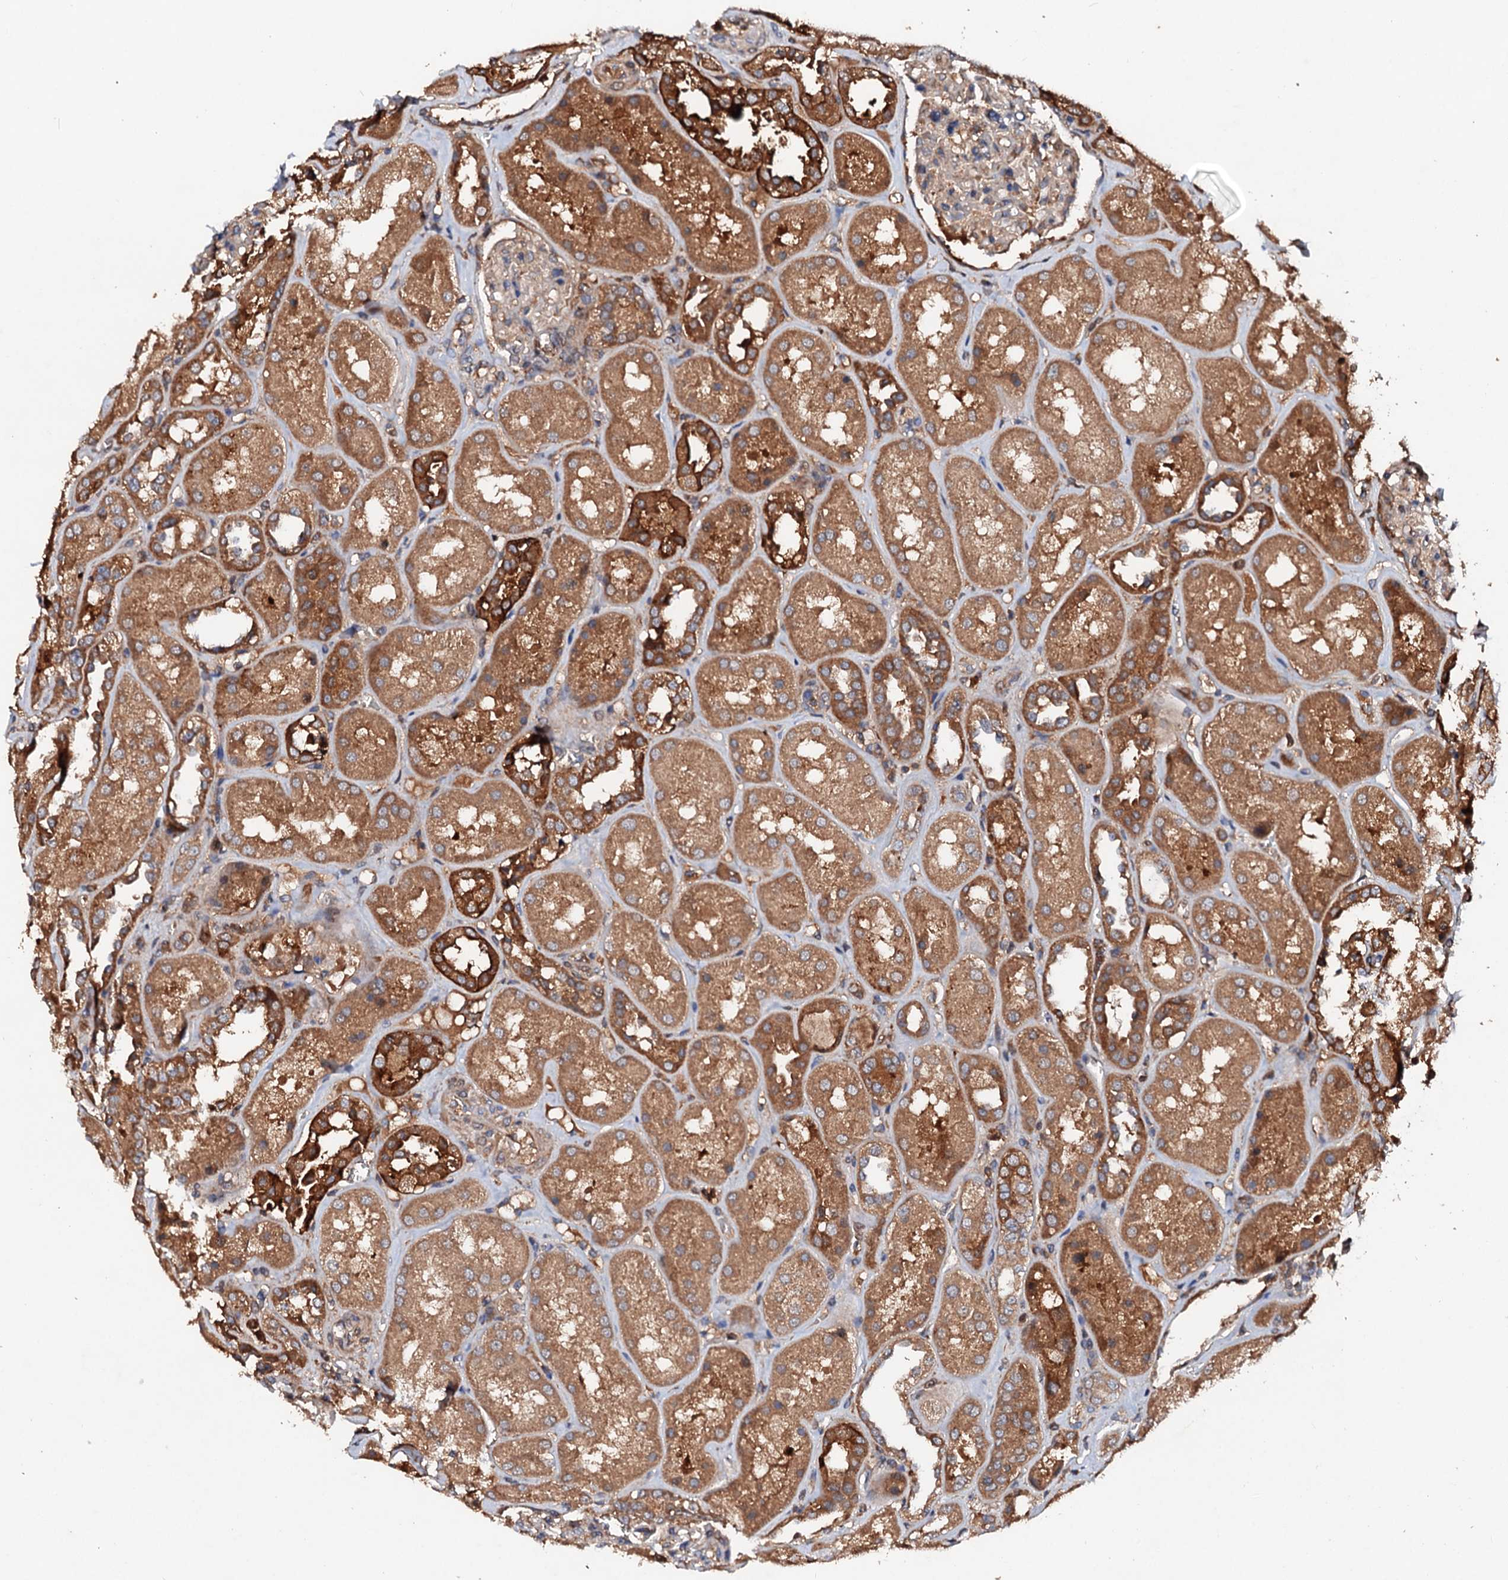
{"staining": {"intensity": "moderate", "quantity": "<25%", "location": "cytoplasmic/membranous"}, "tissue": "kidney", "cell_type": "Cells in glomeruli", "image_type": "normal", "snomed": [{"axis": "morphology", "description": "Normal tissue, NOS"}, {"axis": "topography", "description": "Kidney"}], "caption": "Cells in glomeruli exhibit low levels of moderate cytoplasmic/membranous expression in about <25% of cells in benign kidney.", "gene": "EXTL1", "patient": {"sex": "male", "age": 70}}